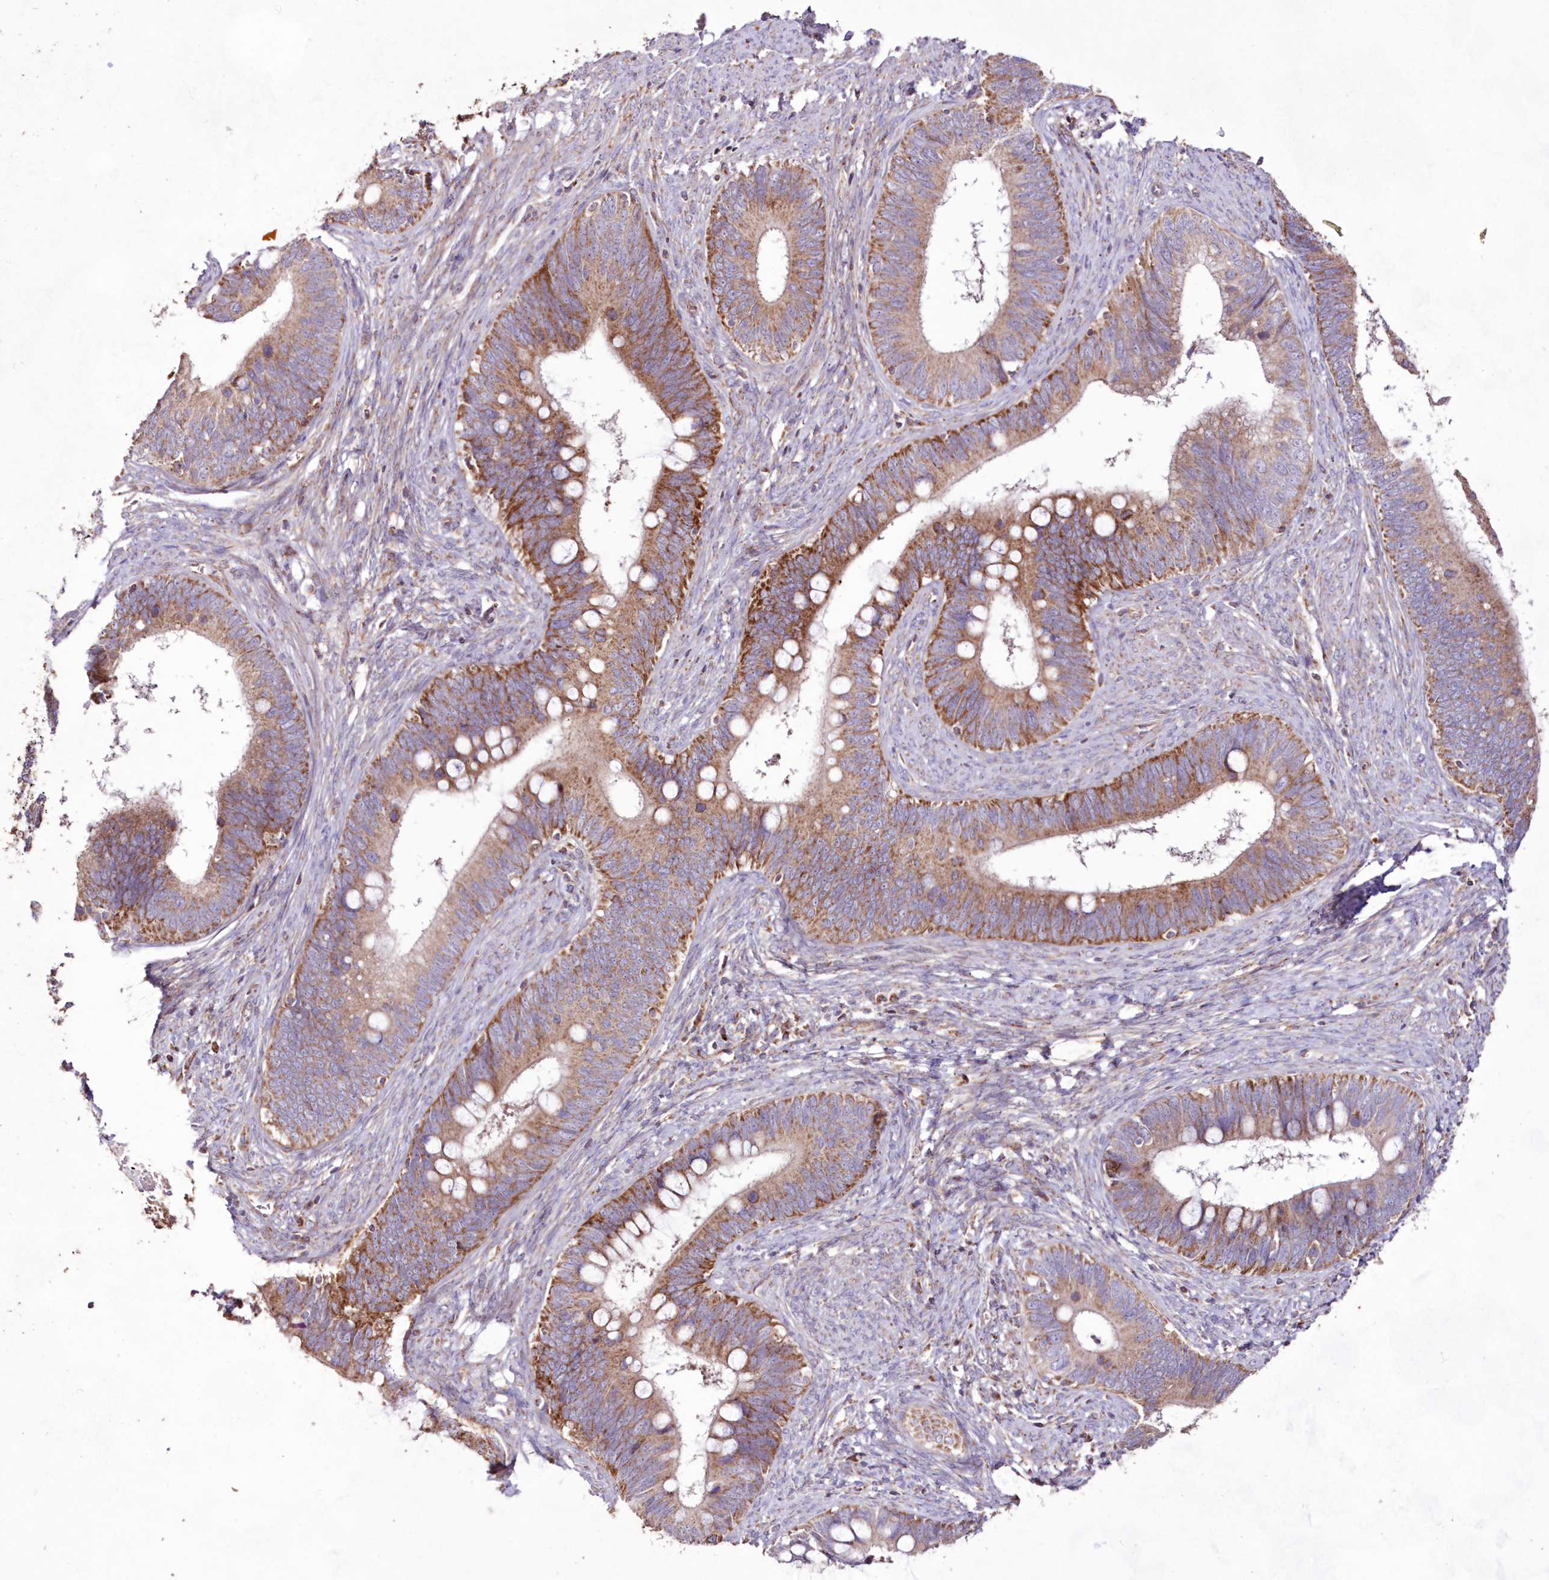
{"staining": {"intensity": "moderate", "quantity": ">75%", "location": "cytoplasmic/membranous"}, "tissue": "cervical cancer", "cell_type": "Tumor cells", "image_type": "cancer", "snomed": [{"axis": "morphology", "description": "Adenocarcinoma, NOS"}, {"axis": "topography", "description": "Cervix"}], "caption": "Immunohistochemical staining of human cervical cancer displays moderate cytoplasmic/membranous protein positivity in about >75% of tumor cells.", "gene": "HADHB", "patient": {"sex": "female", "age": 42}}